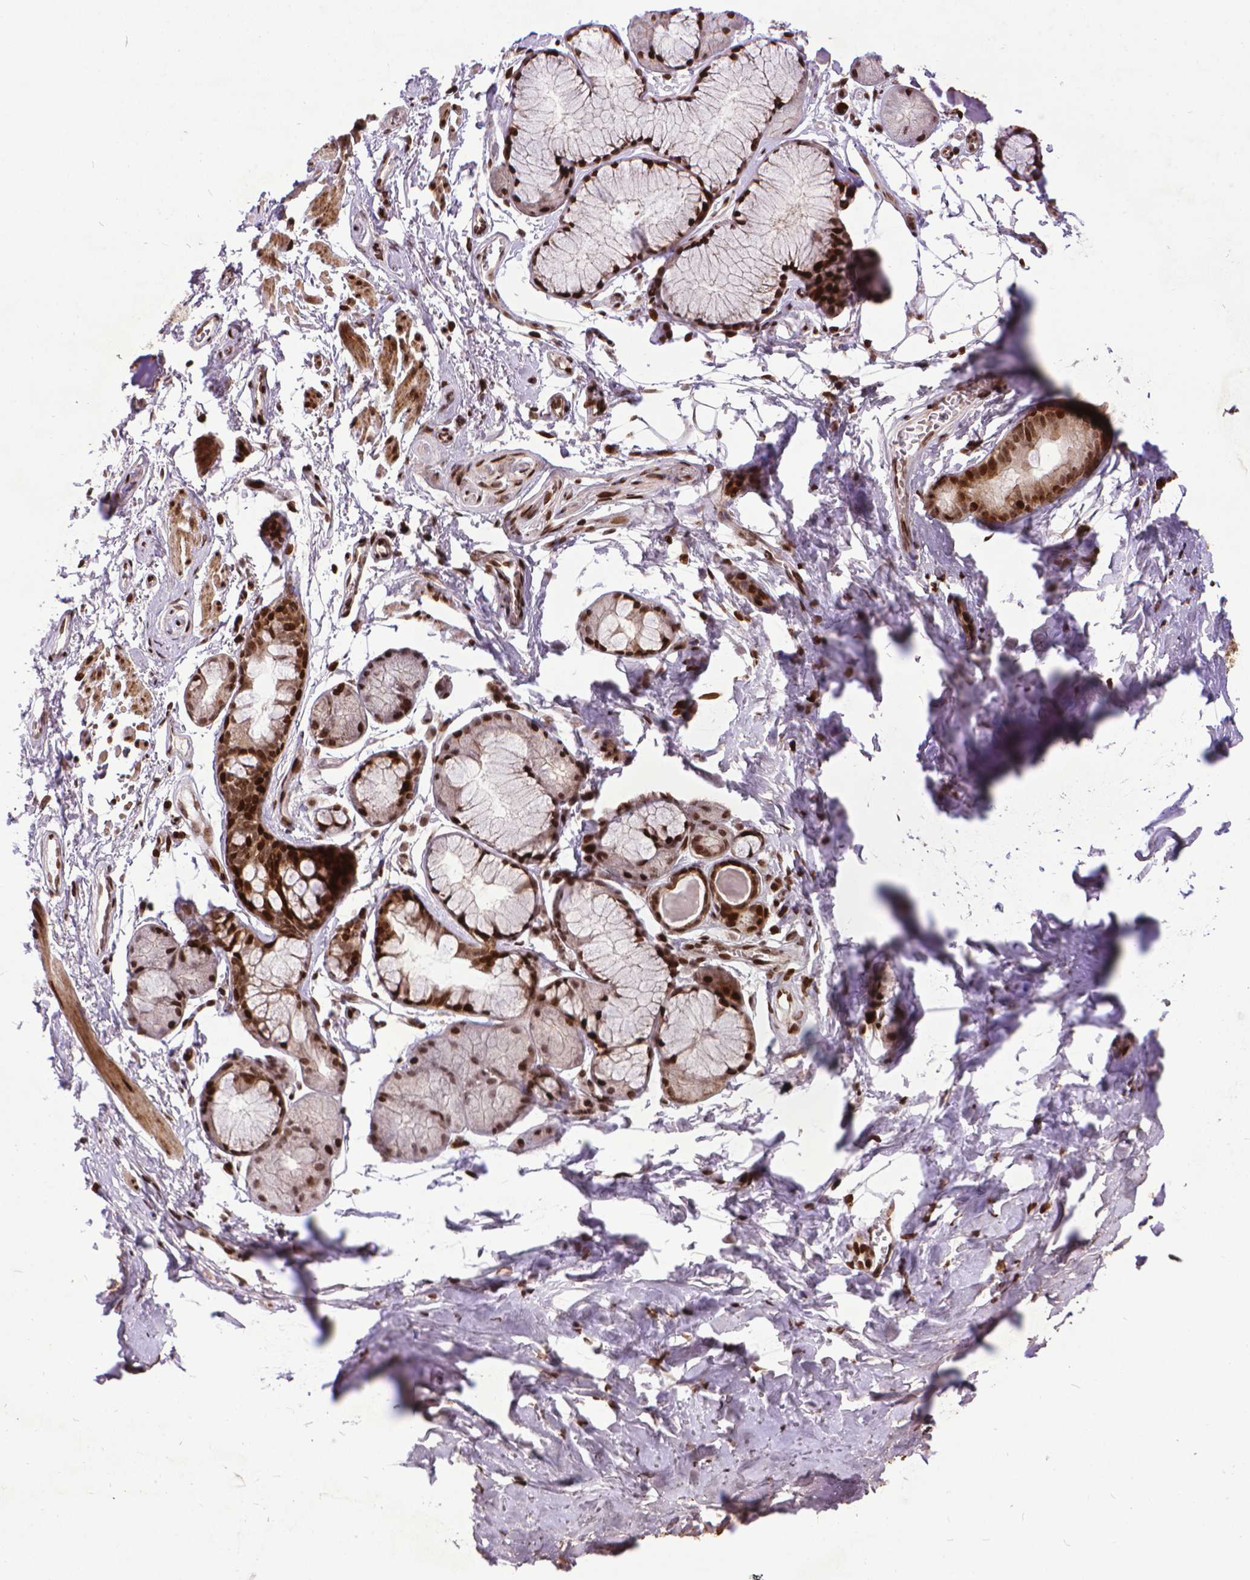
{"staining": {"intensity": "strong", "quantity": ">75%", "location": "nuclear"}, "tissue": "adipose tissue", "cell_type": "Adipocytes", "image_type": "normal", "snomed": [{"axis": "morphology", "description": "Normal tissue, NOS"}, {"axis": "topography", "description": "Cartilage tissue"}, {"axis": "topography", "description": "Bronchus"}], "caption": "An IHC histopathology image of unremarkable tissue is shown. Protein staining in brown labels strong nuclear positivity in adipose tissue within adipocytes. (Stains: DAB (3,3'-diaminobenzidine) in brown, nuclei in blue, Microscopy: brightfield microscopy at high magnification).", "gene": "AMER1", "patient": {"sex": "female", "age": 79}}